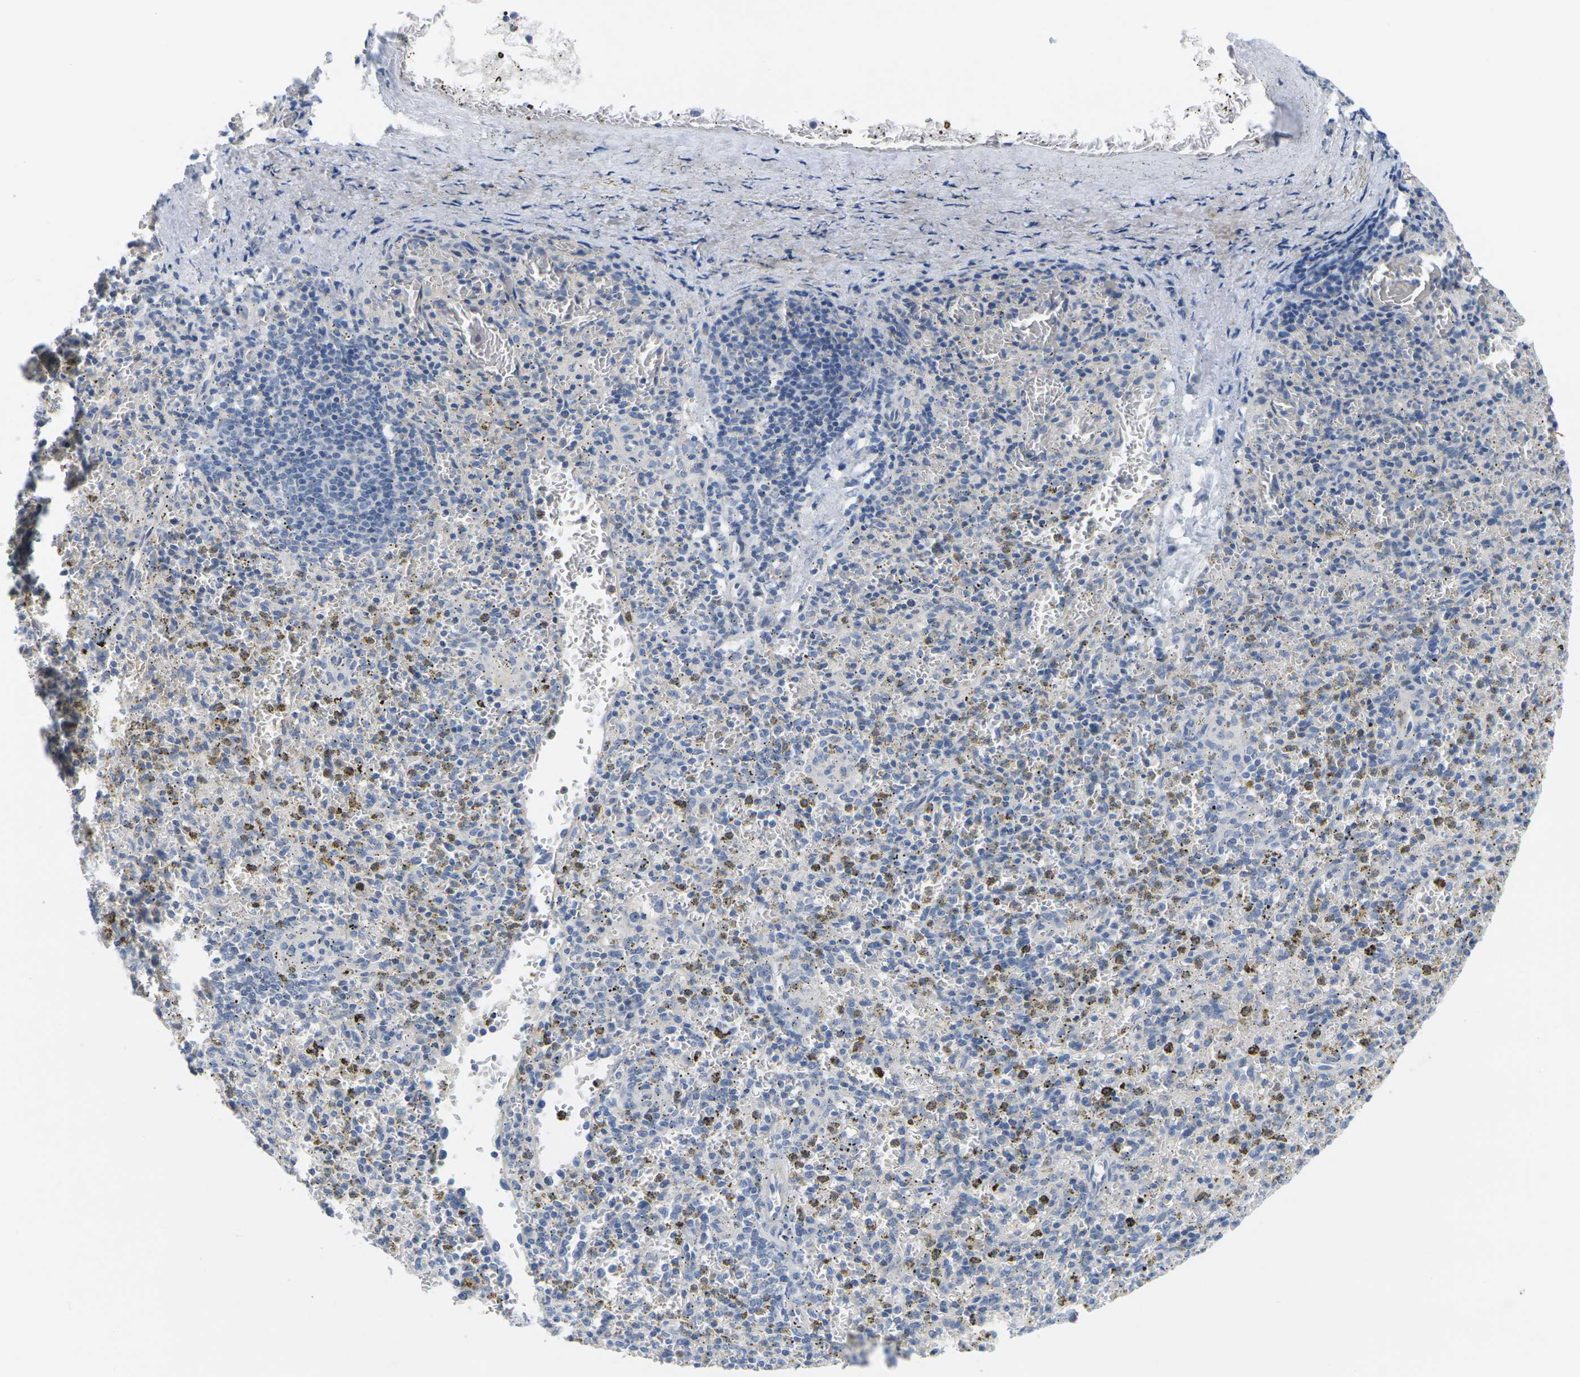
{"staining": {"intensity": "moderate", "quantity": "<25%", "location": "cytoplasmic/membranous"}, "tissue": "spleen", "cell_type": "Cells in red pulp", "image_type": "normal", "snomed": [{"axis": "morphology", "description": "Normal tissue, NOS"}, {"axis": "topography", "description": "Spleen"}], "caption": "This image reveals immunohistochemistry (IHC) staining of normal human spleen, with low moderate cytoplasmic/membranous expression in approximately <25% of cells in red pulp.", "gene": "TNNI3", "patient": {"sex": "male", "age": 72}}